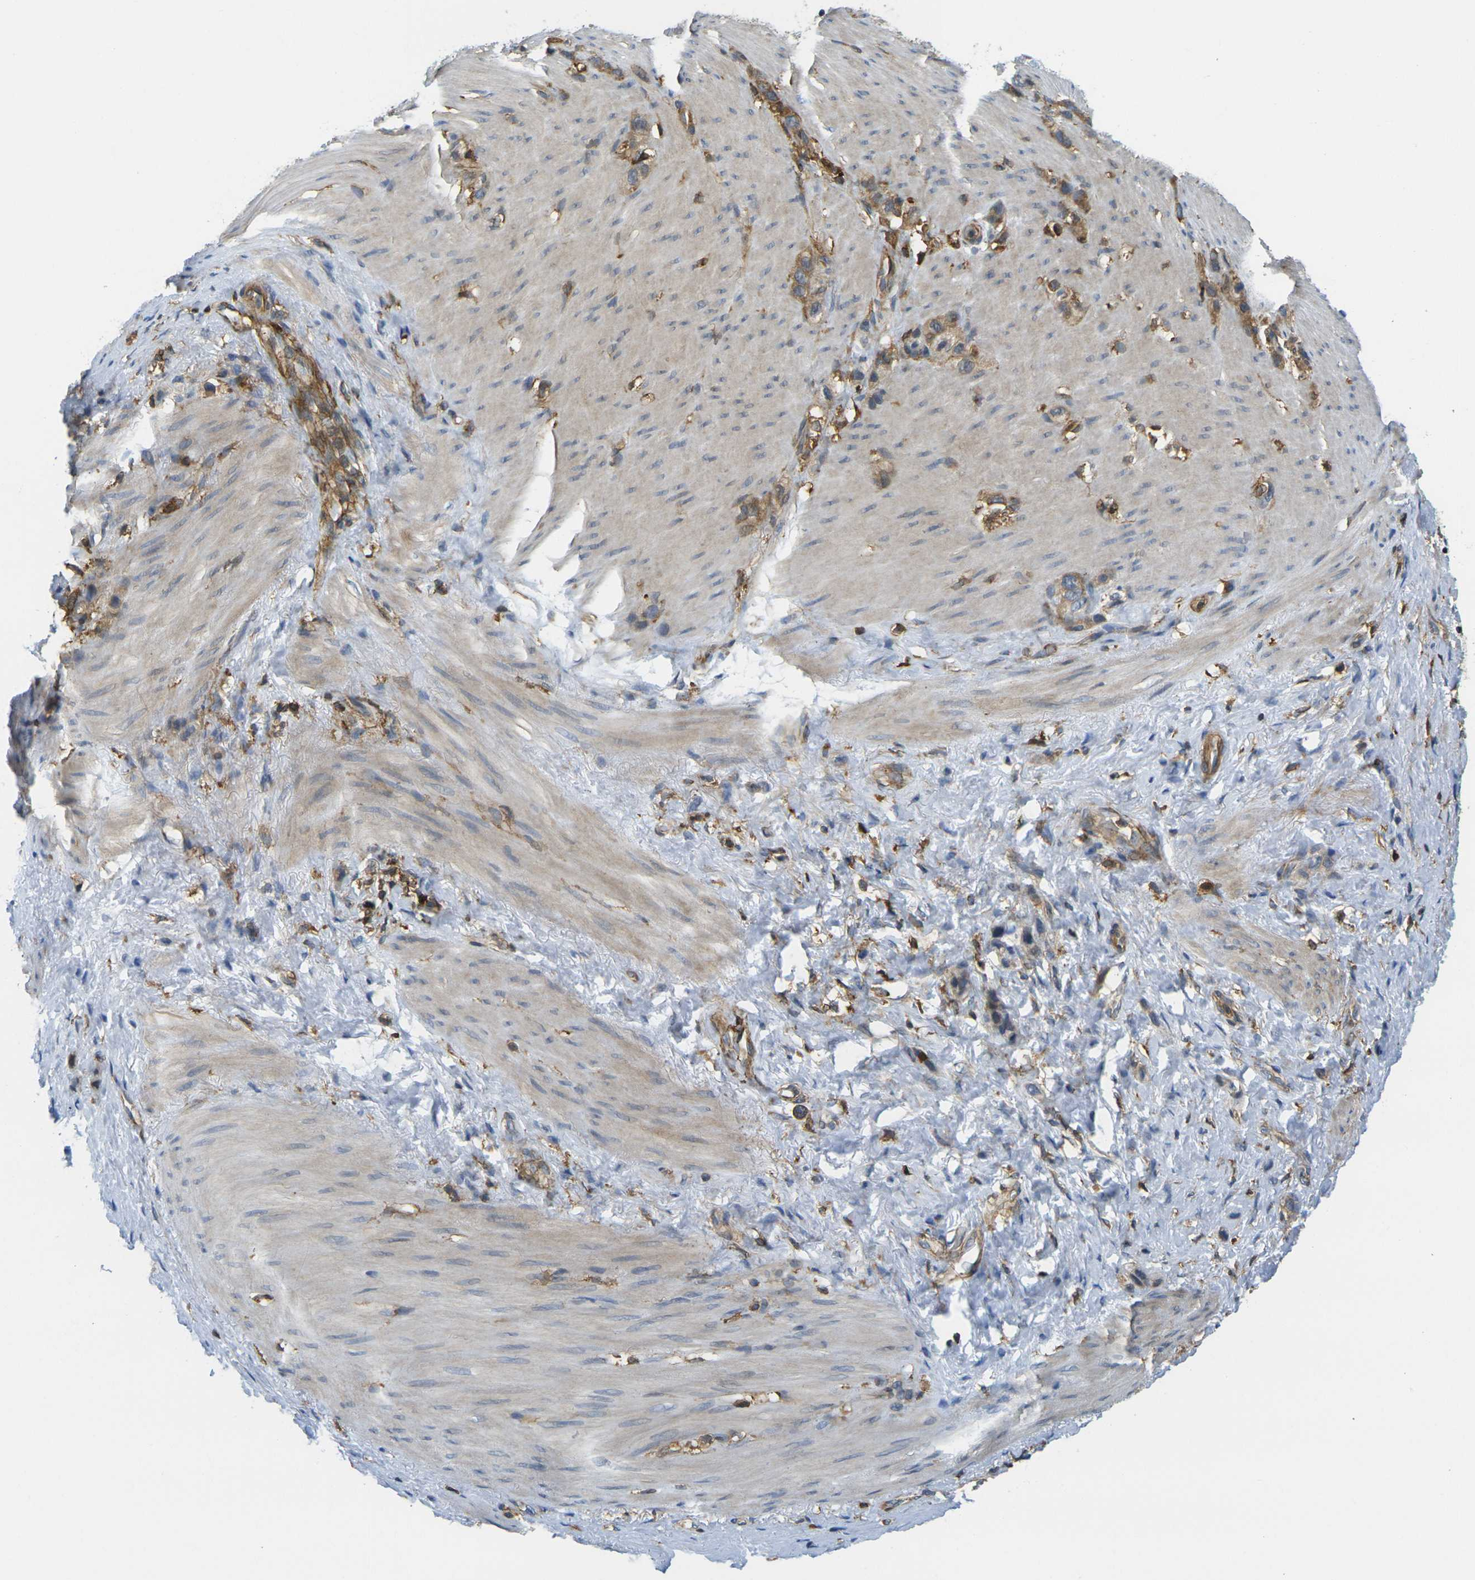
{"staining": {"intensity": "moderate", "quantity": ">75%", "location": "cytoplasmic/membranous"}, "tissue": "stomach cancer", "cell_type": "Tumor cells", "image_type": "cancer", "snomed": [{"axis": "morphology", "description": "Normal tissue, NOS"}, {"axis": "morphology", "description": "Adenocarcinoma, NOS"}, {"axis": "morphology", "description": "Adenocarcinoma, High grade"}, {"axis": "topography", "description": "Stomach, upper"}, {"axis": "topography", "description": "Stomach"}], "caption": "High-grade adenocarcinoma (stomach) stained with immunohistochemistry (IHC) shows moderate cytoplasmic/membranous positivity in about >75% of tumor cells.", "gene": "LASP1", "patient": {"sex": "female", "age": 65}}